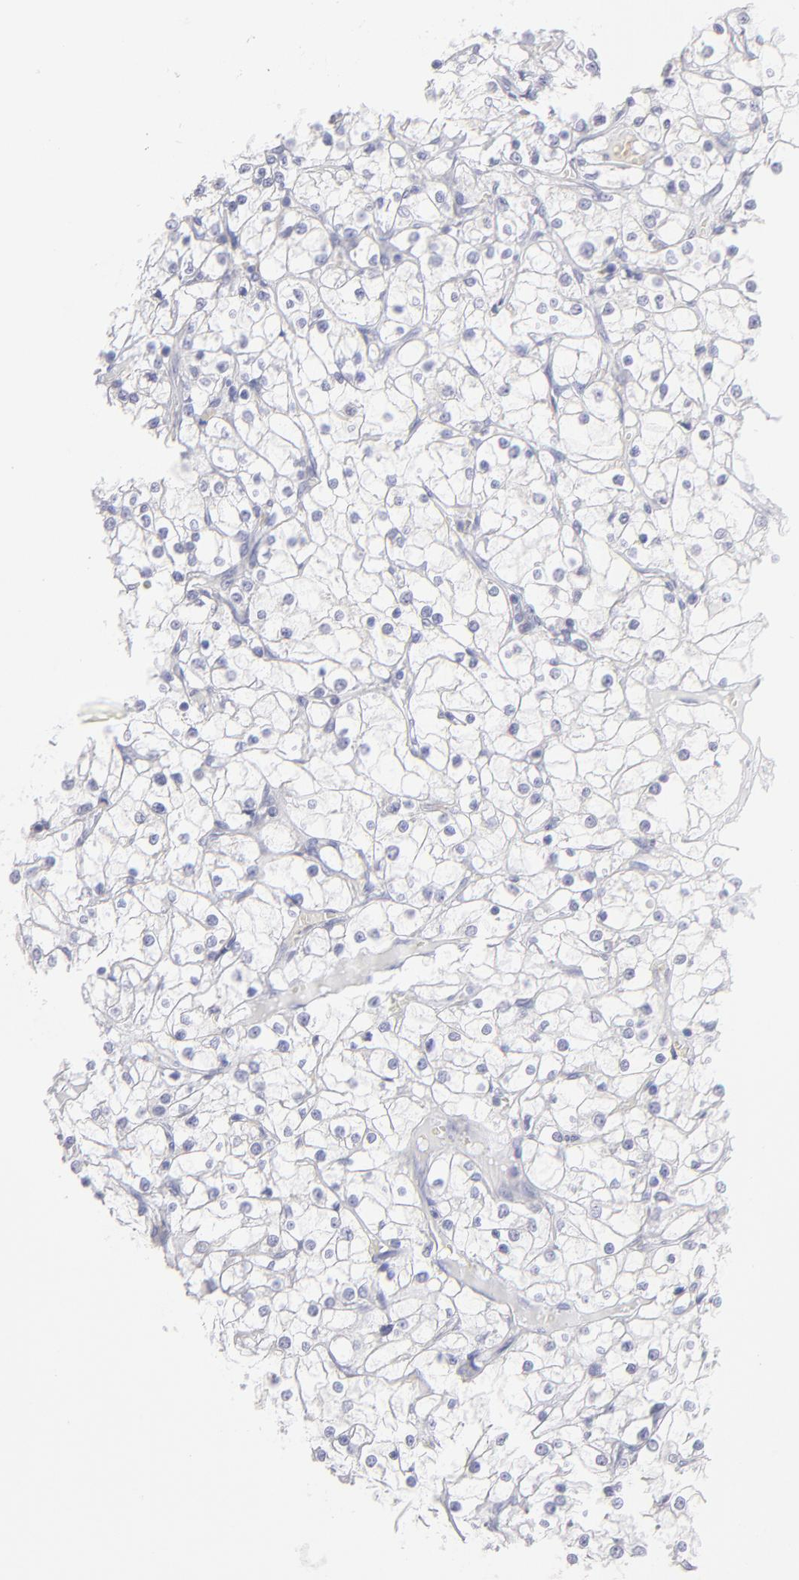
{"staining": {"intensity": "negative", "quantity": "none", "location": "none"}, "tissue": "renal cancer", "cell_type": "Tumor cells", "image_type": "cancer", "snomed": [{"axis": "morphology", "description": "Adenocarcinoma, NOS"}, {"axis": "topography", "description": "Kidney"}], "caption": "Immunohistochemistry photomicrograph of neoplastic tissue: human adenocarcinoma (renal) stained with DAB (3,3'-diaminobenzidine) demonstrates no significant protein staining in tumor cells.", "gene": "CALR", "patient": {"sex": "female", "age": 73}}